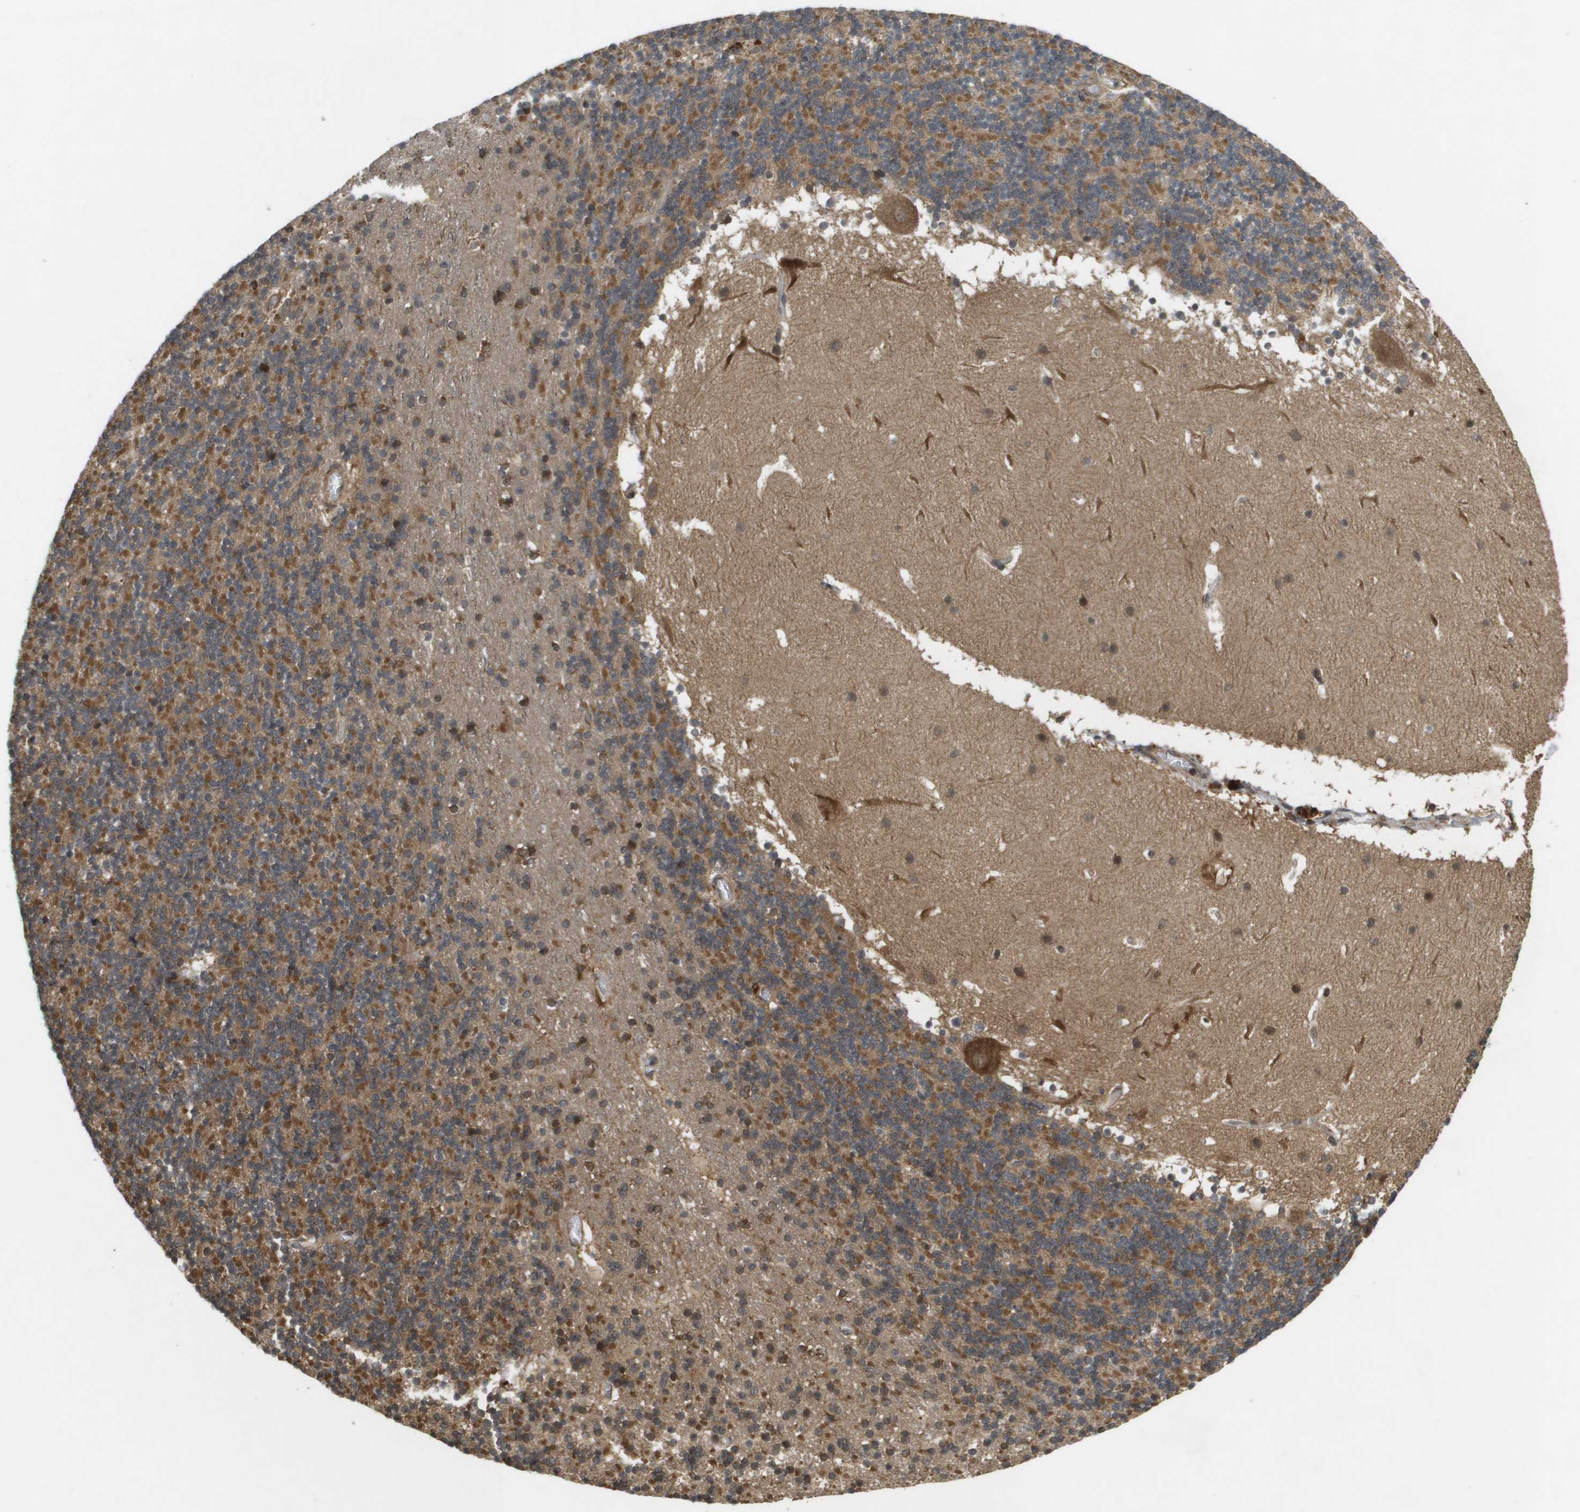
{"staining": {"intensity": "moderate", "quantity": "25%-75%", "location": "cytoplasmic/membranous"}, "tissue": "cerebellum", "cell_type": "Cells in granular layer", "image_type": "normal", "snomed": [{"axis": "morphology", "description": "Normal tissue, NOS"}, {"axis": "topography", "description": "Cerebellum"}], "caption": "The micrograph shows immunohistochemical staining of benign cerebellum. There is moderate cytoplasmic/membranous staining is identified in about 25%-75% of cells in granular layer.", "gene": "KIF11", "patient": {"sex": "male", "age": 45}}